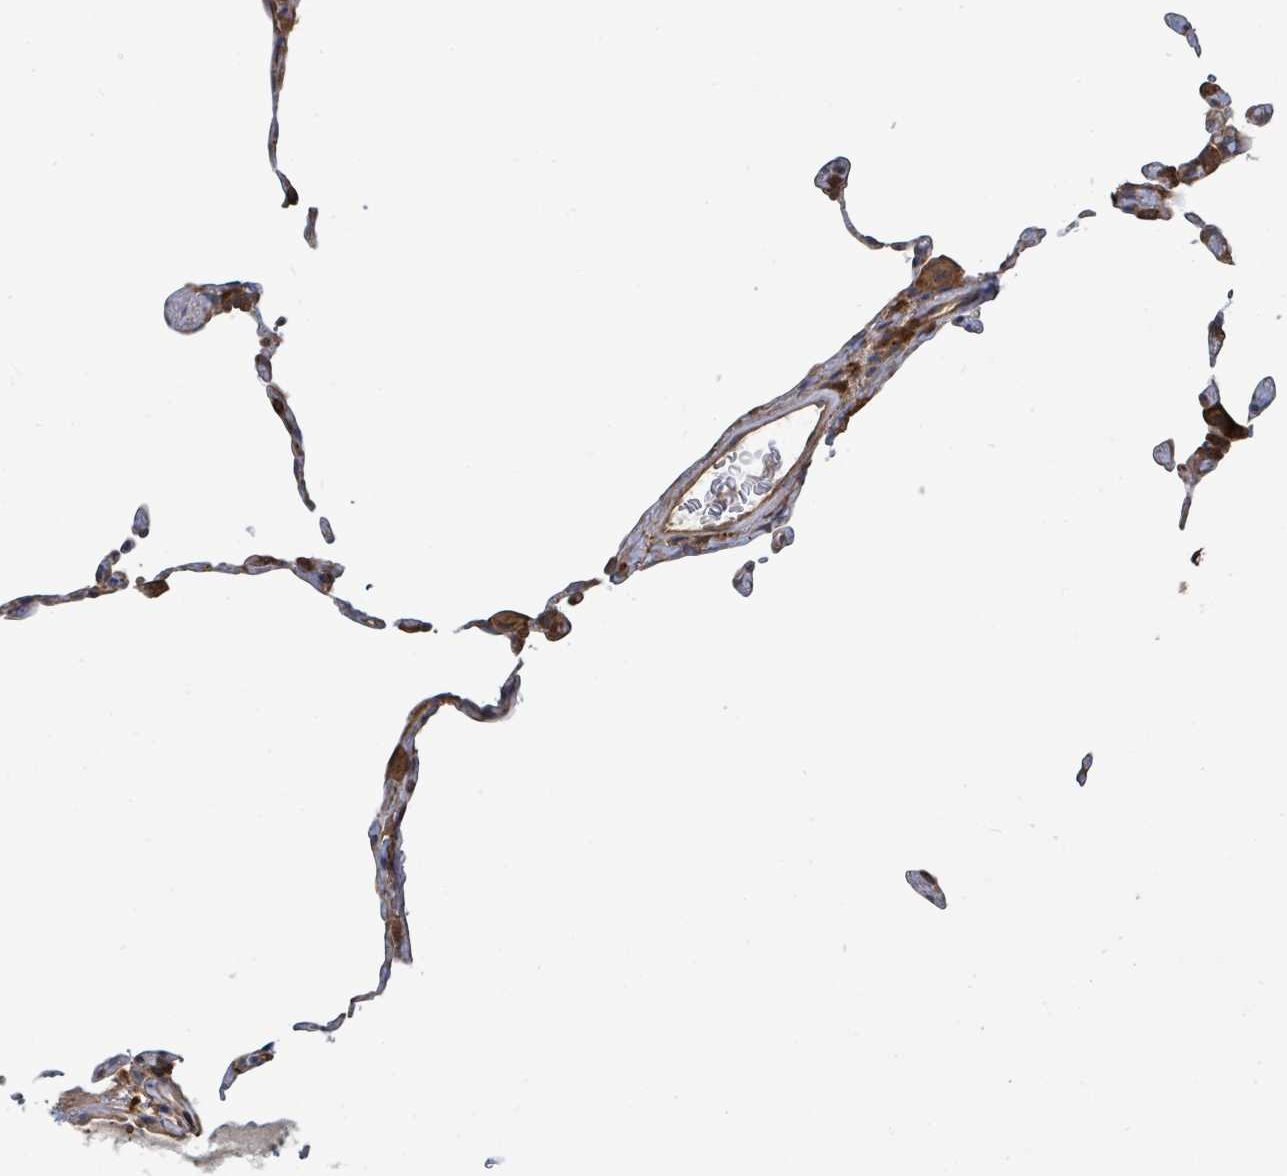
{"staining": {"intensity": "moderate", "quantity": "<25%", "location": "cytoplasmic/membranous"}, "tissue": "lung", "cell_type": "Alveolar cells", "image_type": "normal", "snomed": [{"axis": "morphology", "description": "Normal tissue, NOS"}, {"axis": "topography", "description": "Lung"}], "caption": "Human lung stained with a brown dye reveals moderate cytoplasmic/membranous positive expression in about <25% of alveolar cells.", "gene": "ARPIN", "patient": {"sex": "female", "age": 57}}